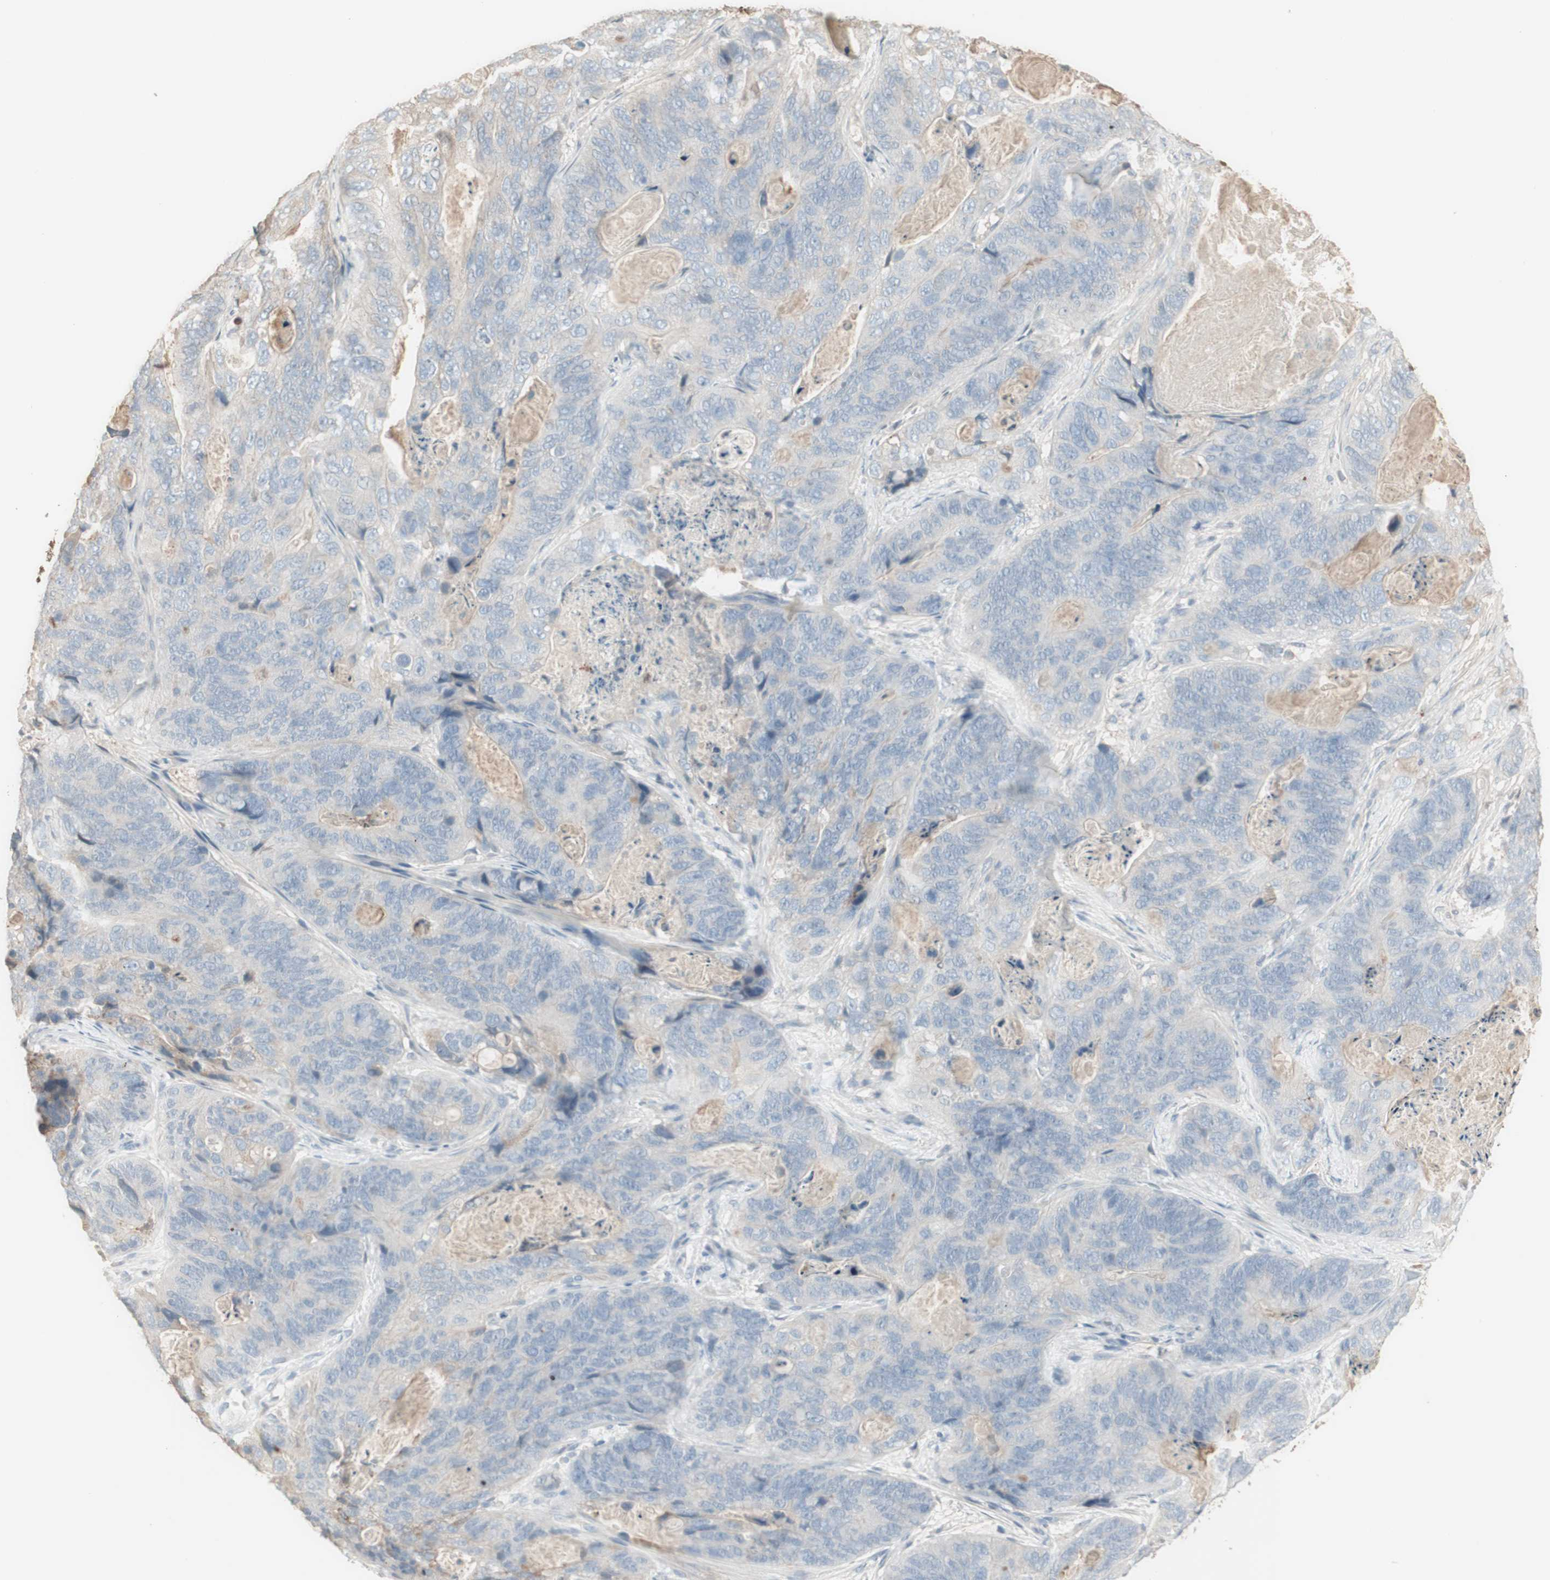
{"staining": {"intensity": "negative", "quantity": "none", "location": "none"}, "tissue": "stomach cancer", "cell_type": "Tumor cells", "image_type": "cancer", "snomed": [{"axis": "morphology", "description": "Adenocarcinoma, NOS"}, {"axis": "topography", "description": "Stomach"}], "caption": "Stomach cancer (adenocarcinoma) was stained to show a protein in brown. There is no significant expression in tumor cells.", "gene": "IFNG", "patient": {"sex": "female", "age": 89}}